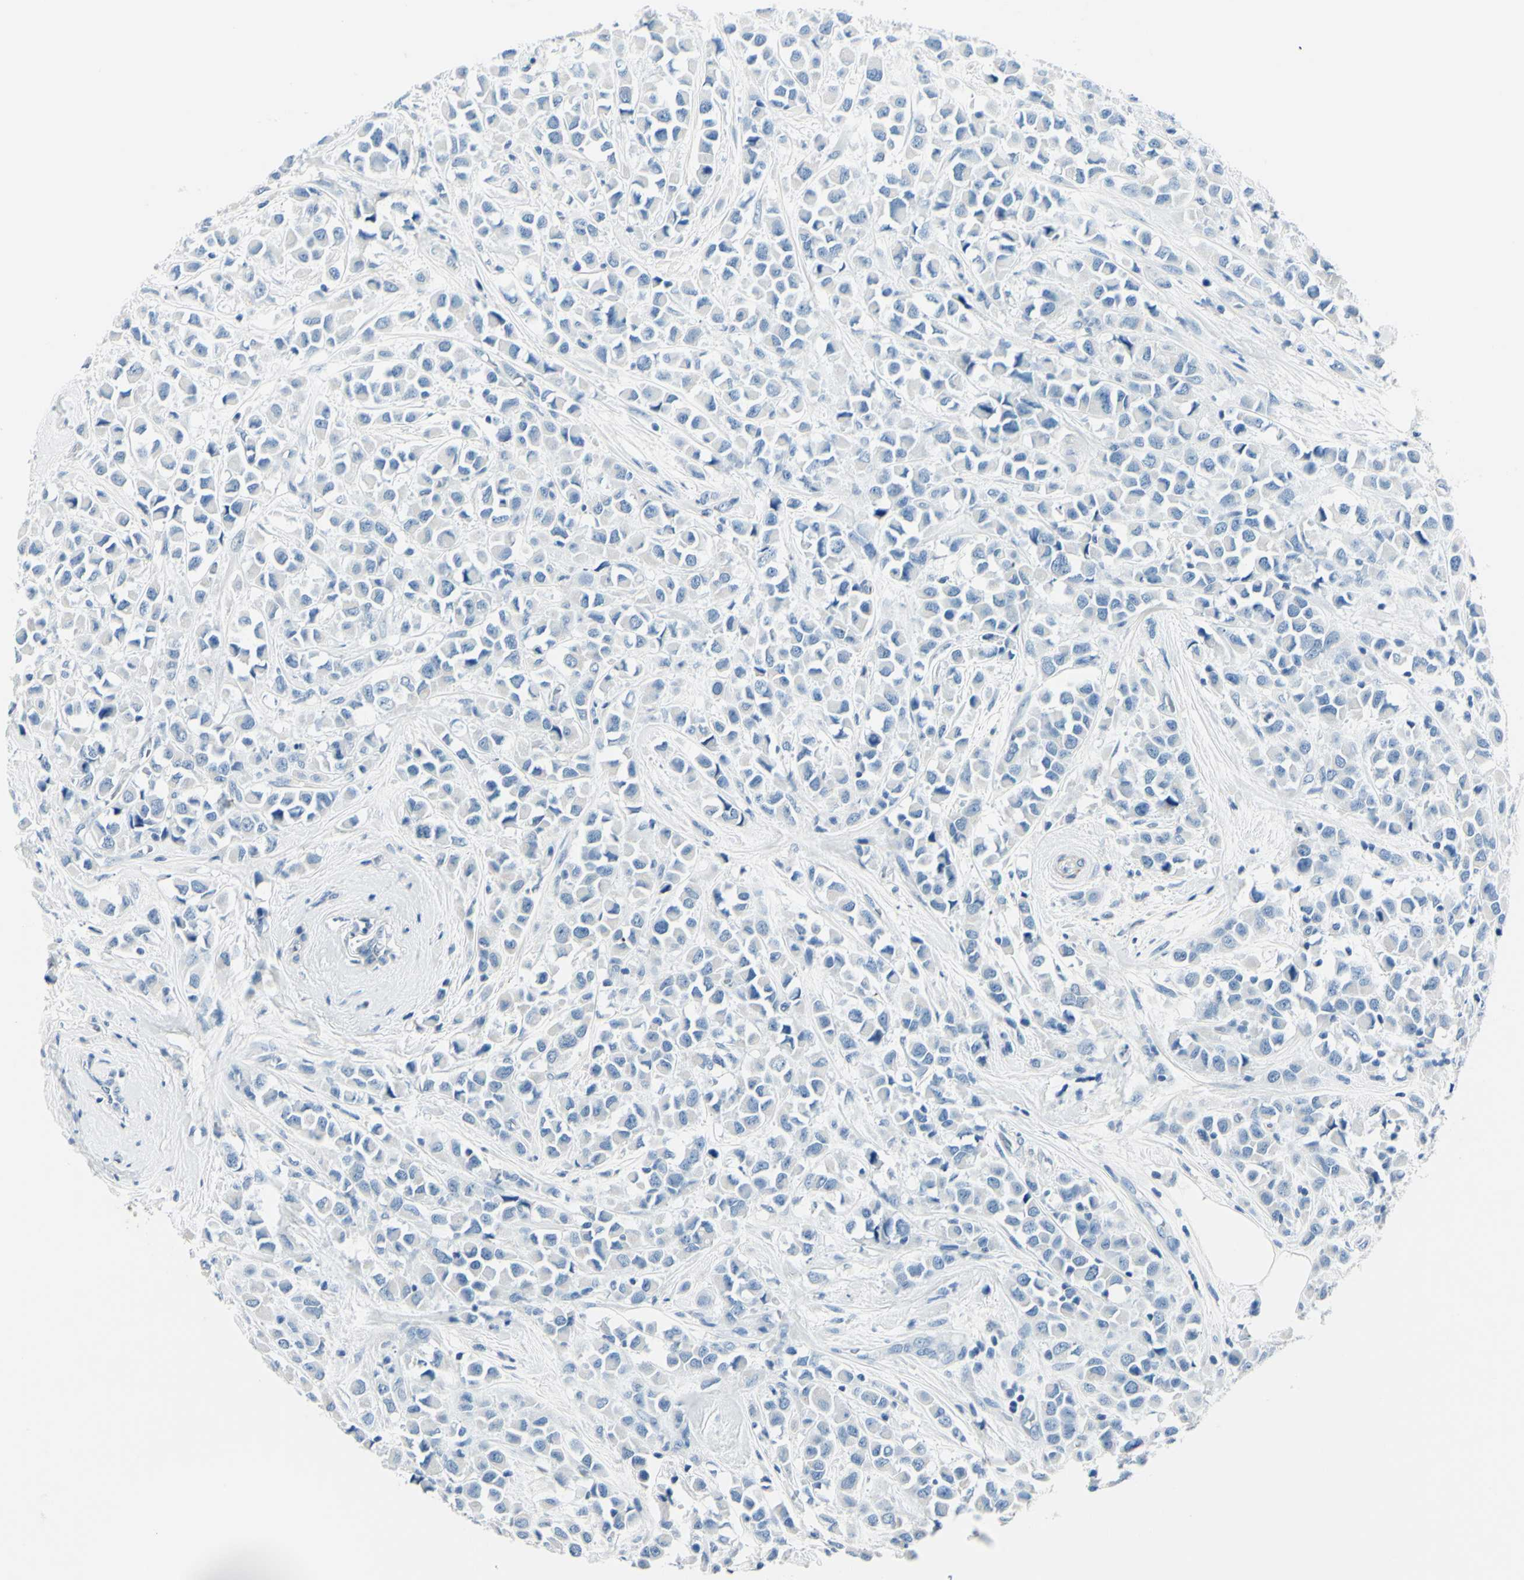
{"staining": {"intensity": "negative", "quantity": "none", "location": "none"}, "tissue": "breast cancer", "cell_type": "Tumor cells", "image_type": "cancer", "snomed": [{"axis": "morphology", "description": "Duct carcinoma"}, {"axis": "topography", "description": "Breast"}], "caption": "Immunohistochemical staining of infiltrating ductal carcinoma (breast) displays no significant expression in tumor cells. (DAB (3,3'-diaminobenzidine) immunohistochemistry with hematoxylin counter stain).", "gene": "CDH15", "patient": {"sex": "female", "age": 61}}